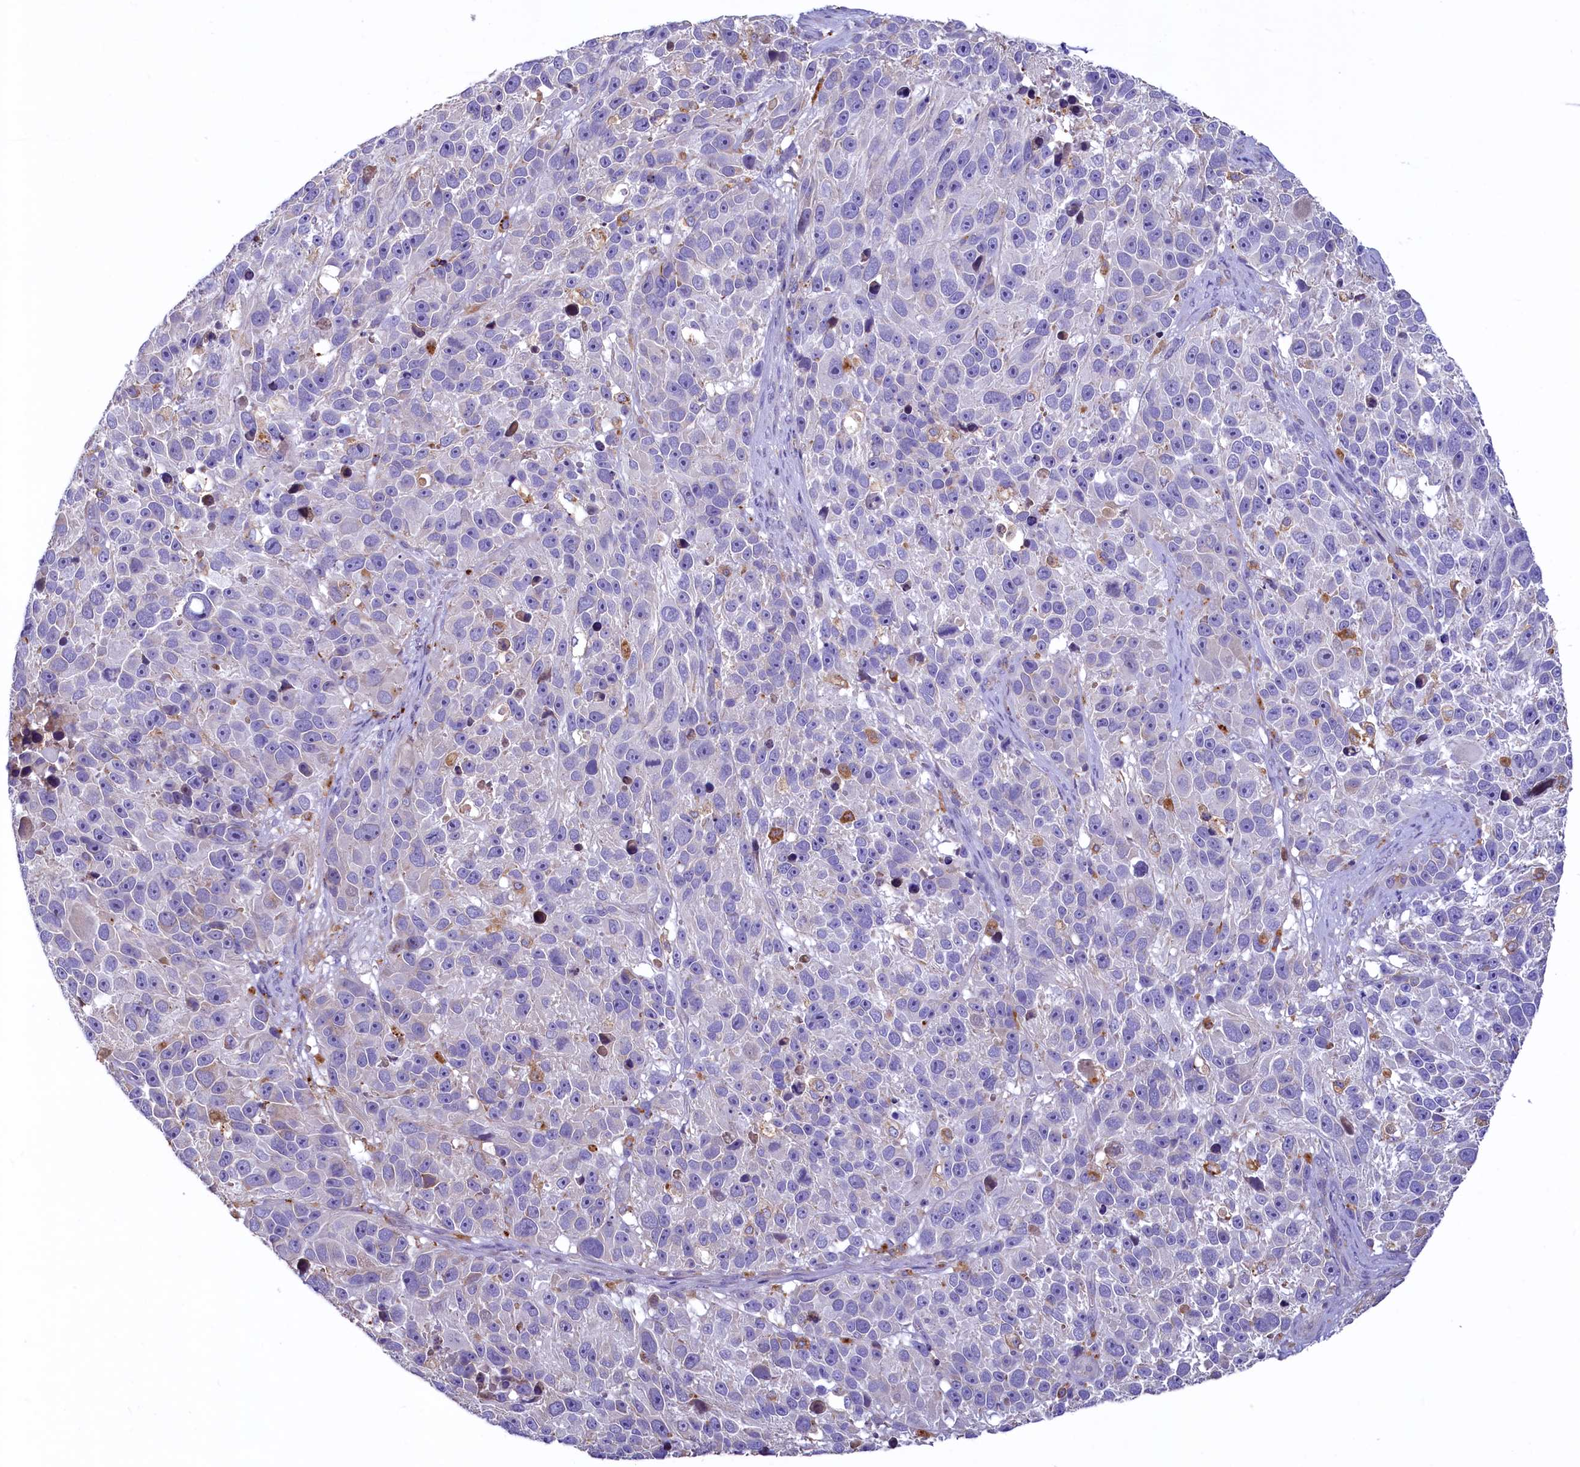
{"staining": {"intensity": "negative", "quantity": "none", "location": "none"}, "tissue": "melanoma", "cell_type": "Tumor cells", "image_type": "cancer", "snomed": [{"axis": "morphology", "description": "Malignant melanoma, NOS"}, {"axis": "topography", "description": "Skin"}], "caption": "Immunohistochemistry of malignant melanoma reveals no positivity in tumor cells.", "gene": "HPS6", "patient": {"sex": "male", "age": 84}}